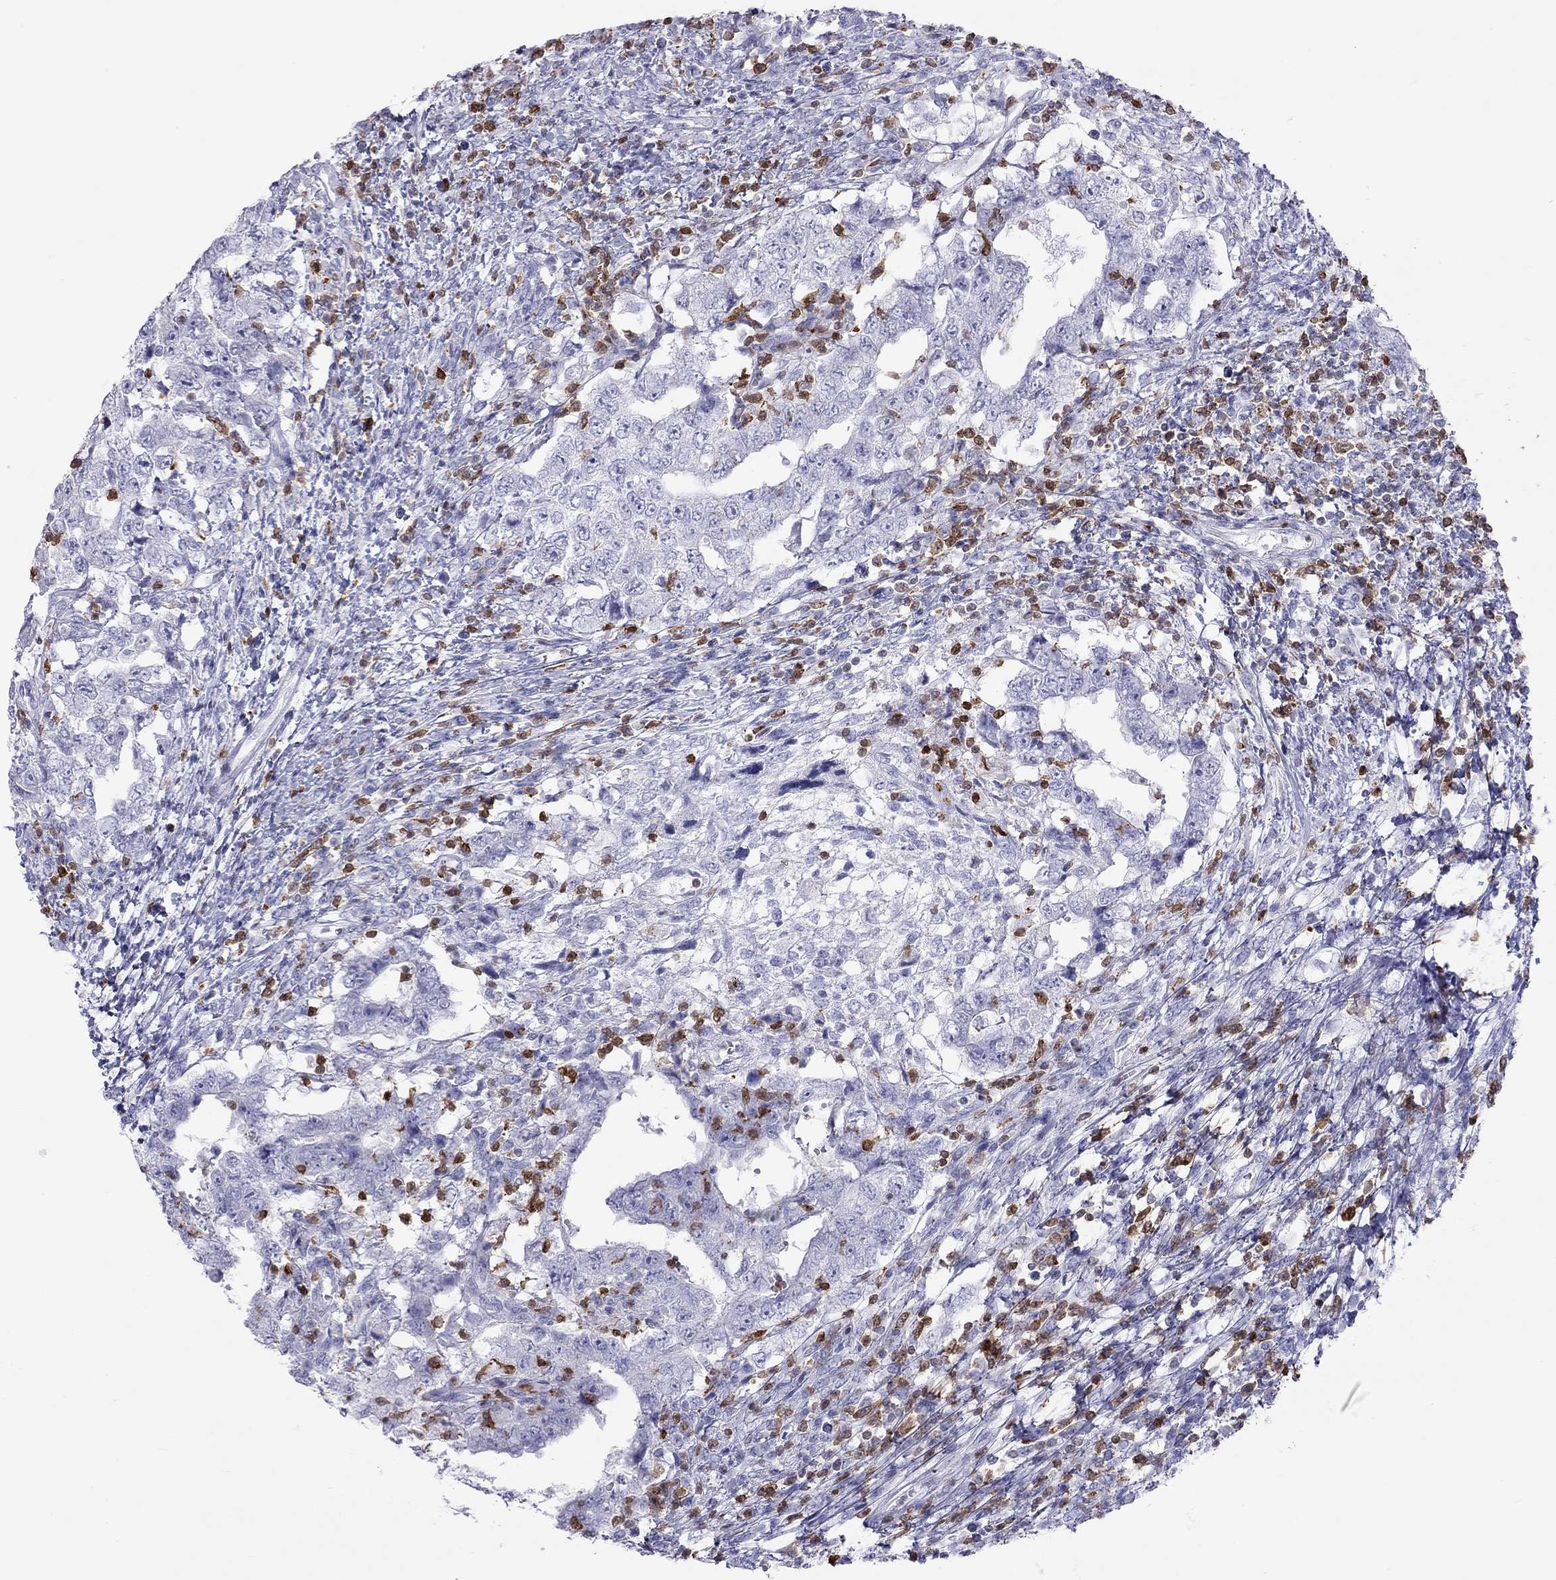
{"staining": {"intensity": "negative", "quantity": "none", "location": "none"}, "tissue": "testis cancer", "cell_type": "Tumor cells", "image_type": "cancer", "snomed": [{"axis": "morphology", "description": "Carcinoma, Embryonal, NOS"}, {"axis": "topography", "description": "Testis"}], "caption": "Immunohistochemistry (IHC) photomicrograph of neoplastic tissue: testis cancer (embryonal carcinoma) stained with DAB shows no significant protein expression in tumor cells. (DAB immunohistochemistry, high magnification).", "gene": "SH2D2A", "patient": {"sex": "male", "age": 26}}